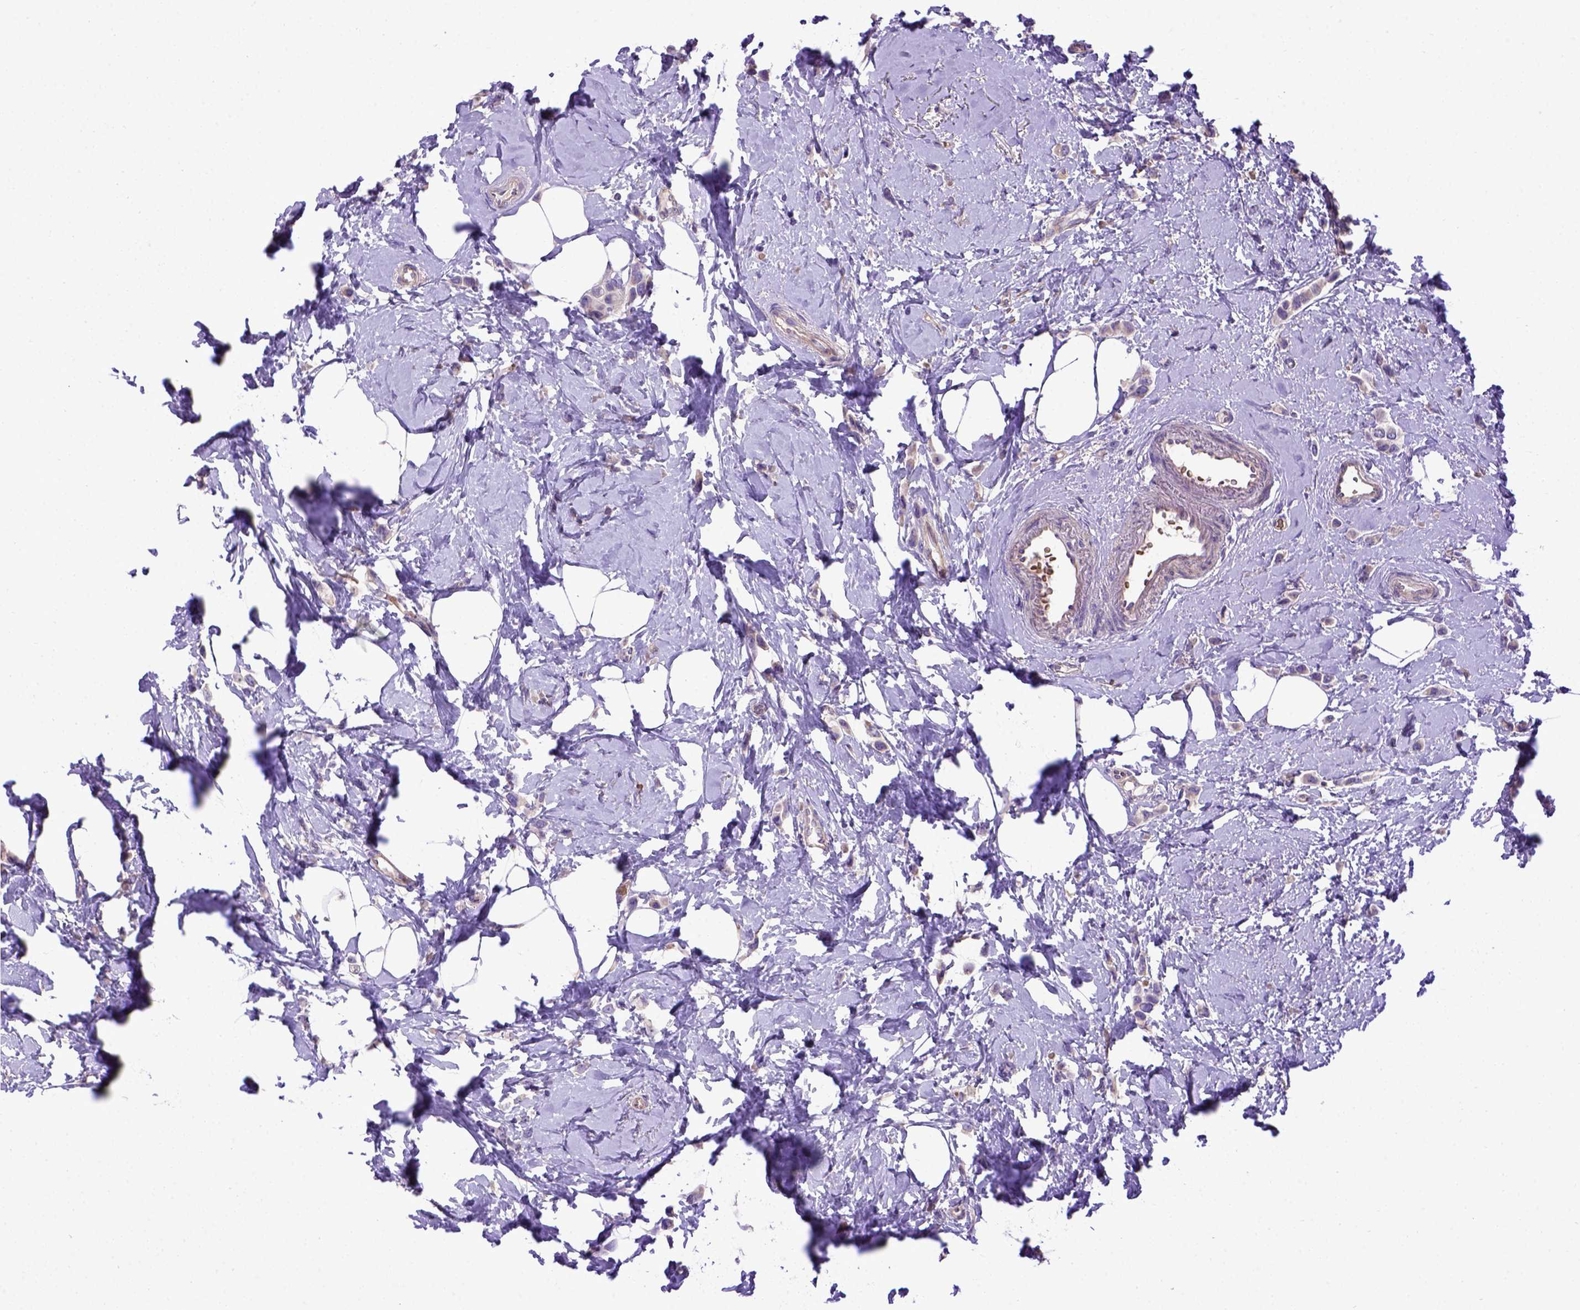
{"staining": {"intensity": "negative", "quantity": "none", "location": "none"}, "tissue": "breast cancer", "cell_type": "Tumor cells", "image_type": "cancer", "snomed": [{"axis": "morphology", "description": "Lobular carcinoma"}, {"axis": "topography", "description": "Breast"}], "caption": "This image is of breast lobular carcinoma stained with immunohistochemistry (IHC) to label a protein in brown with the nuclei are counter-stained blue. There is no expression in tumor cells.", "gene": "ADAM12", "patient": {"sex": "female", "age": 66}}